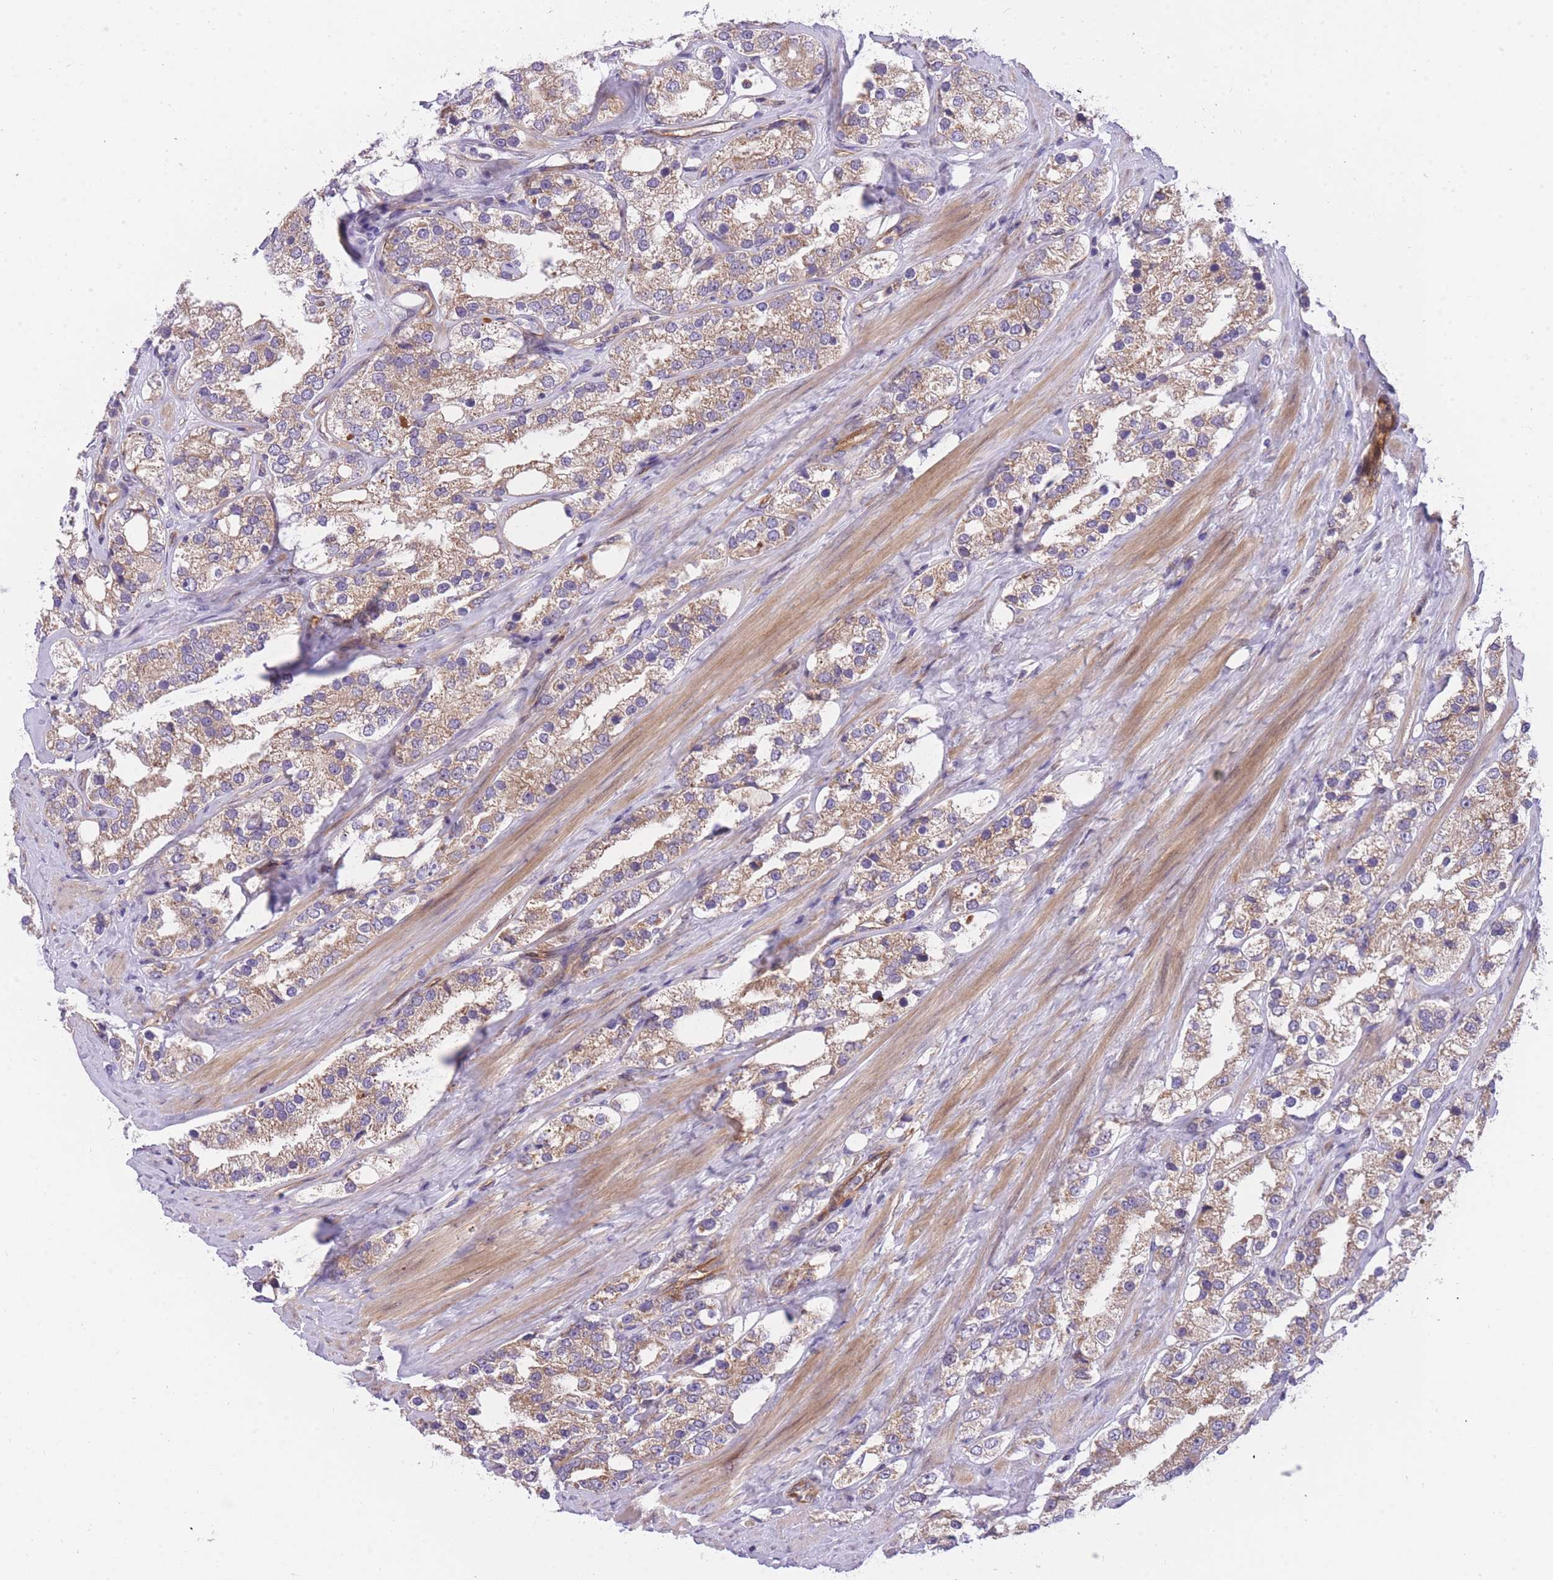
{"staining": {"intensity": "weak", "quantity": ">75%", "location": "cytoplasmic/membranous"}, "tissue": "prostate cancer", "cell_type": "Tumor cells", "image_type": "cancer", "snomed": [{"axis": "morphology", "description": "Adenocarcinoma, NOS"}, {"axis": "topography", "description": "Prostate"}], "caption": "Prostate cancer was stained to show a protein in brown. There is low levels of weak cytoplasmic/membranous staining in about >75% of tumor cells. (DAB IHC with brightfield microscopy, high magnification).", "gene": "CRYGN", "patient": {"sex": "male", "age": 79}}